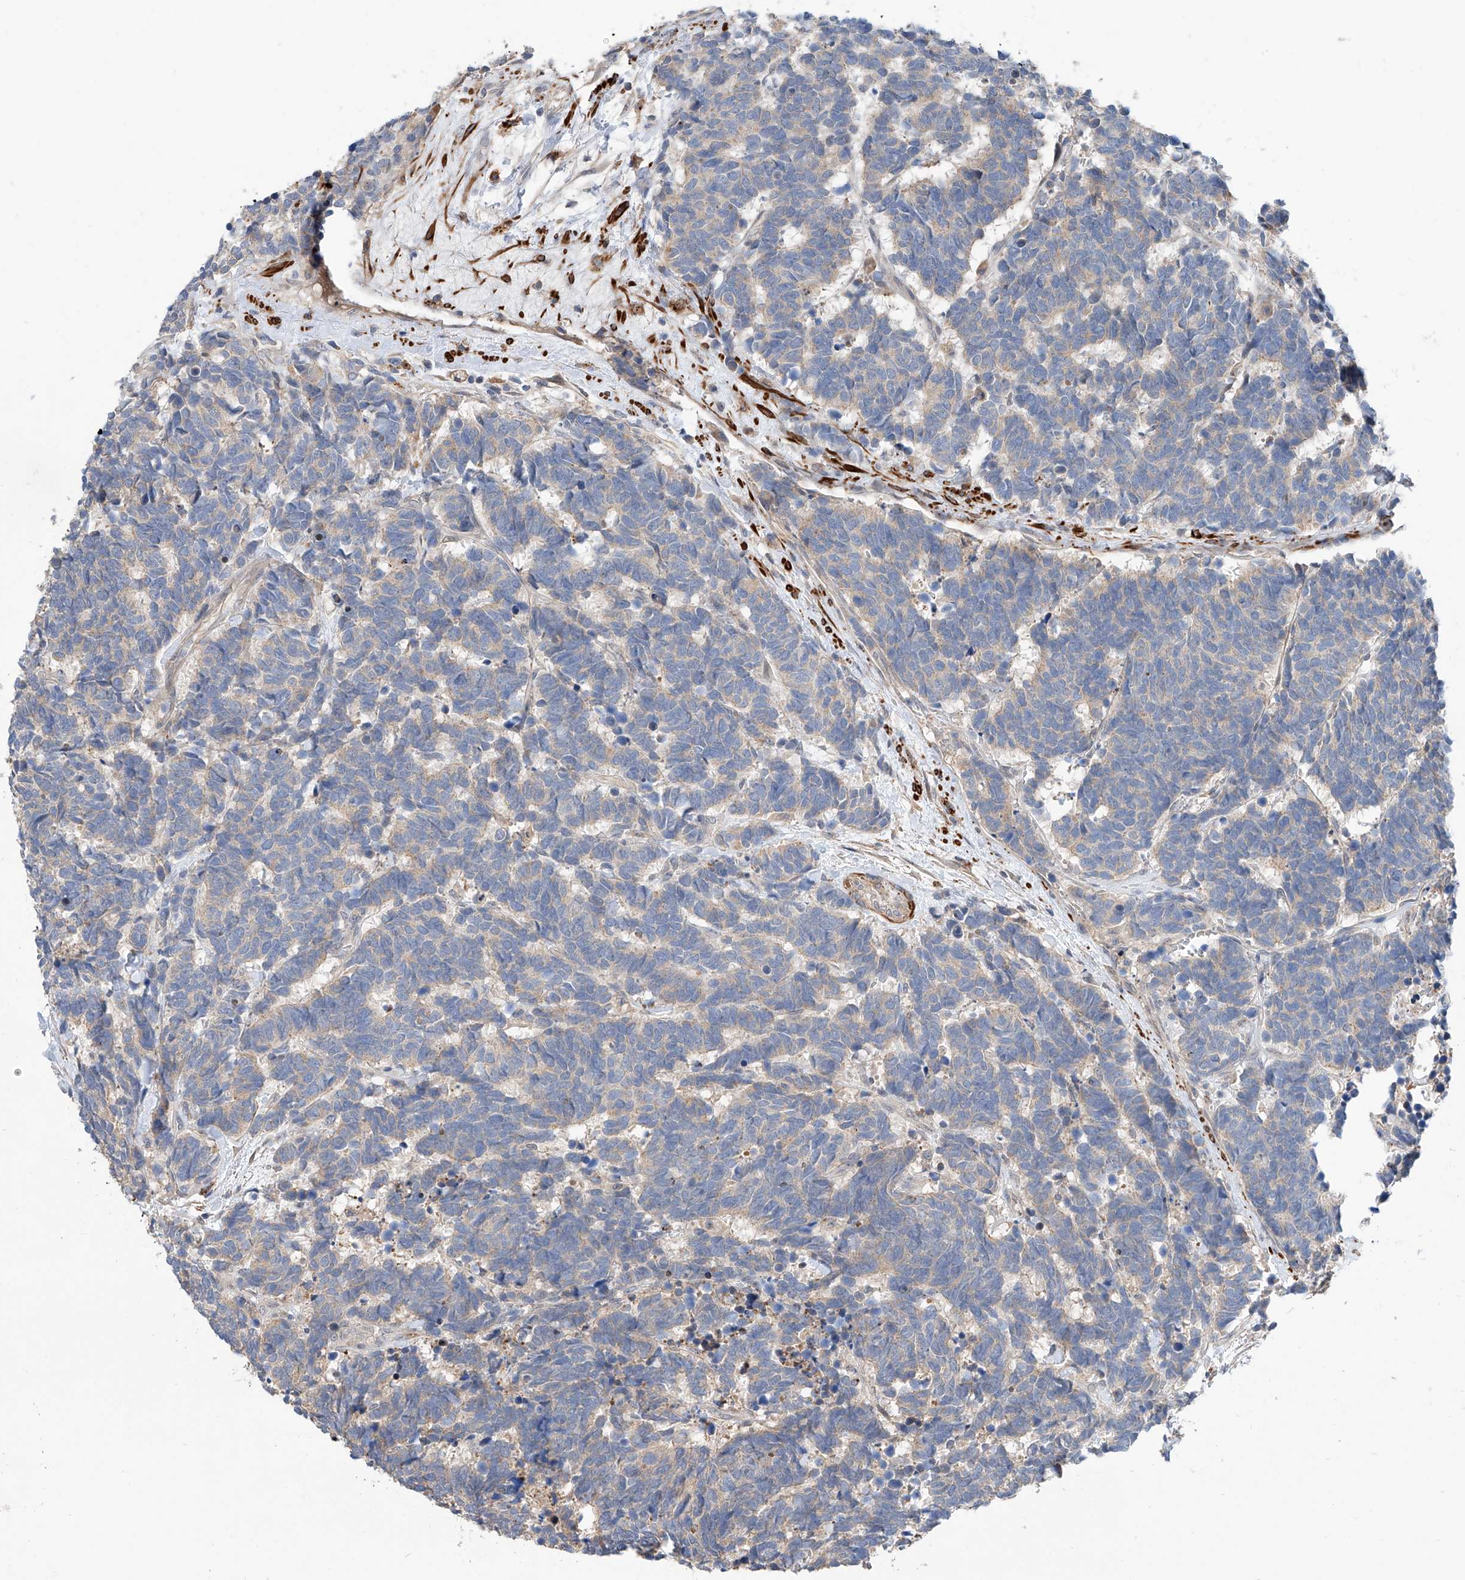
{"staining": {"intensity": "negative", "quantity": "none", "location": "none"}, "tissue": "carcinoid", "cell_type": "Tumor cells", "image_type": "cancer", "snomed": [{"axis": "morphology", "description": "Carcinoma, NOS"}, {"axis": "morphology", "description": "Carcinoid, malignant, NOS"}, {"axis": "topography", "description": "Urinary bladder"}], "caption": "This is a photomicrograph of immunohistochemistry staining of carcinoid (malignant), which shows no positivity in tumor cells. (DAB (3,3'-diaminobenzidine) immunohistochemistry (IHC) with hematoxylin counter stain).", "gene": "MAGEE2", "patient": {"sex": "male", "age": 57}}